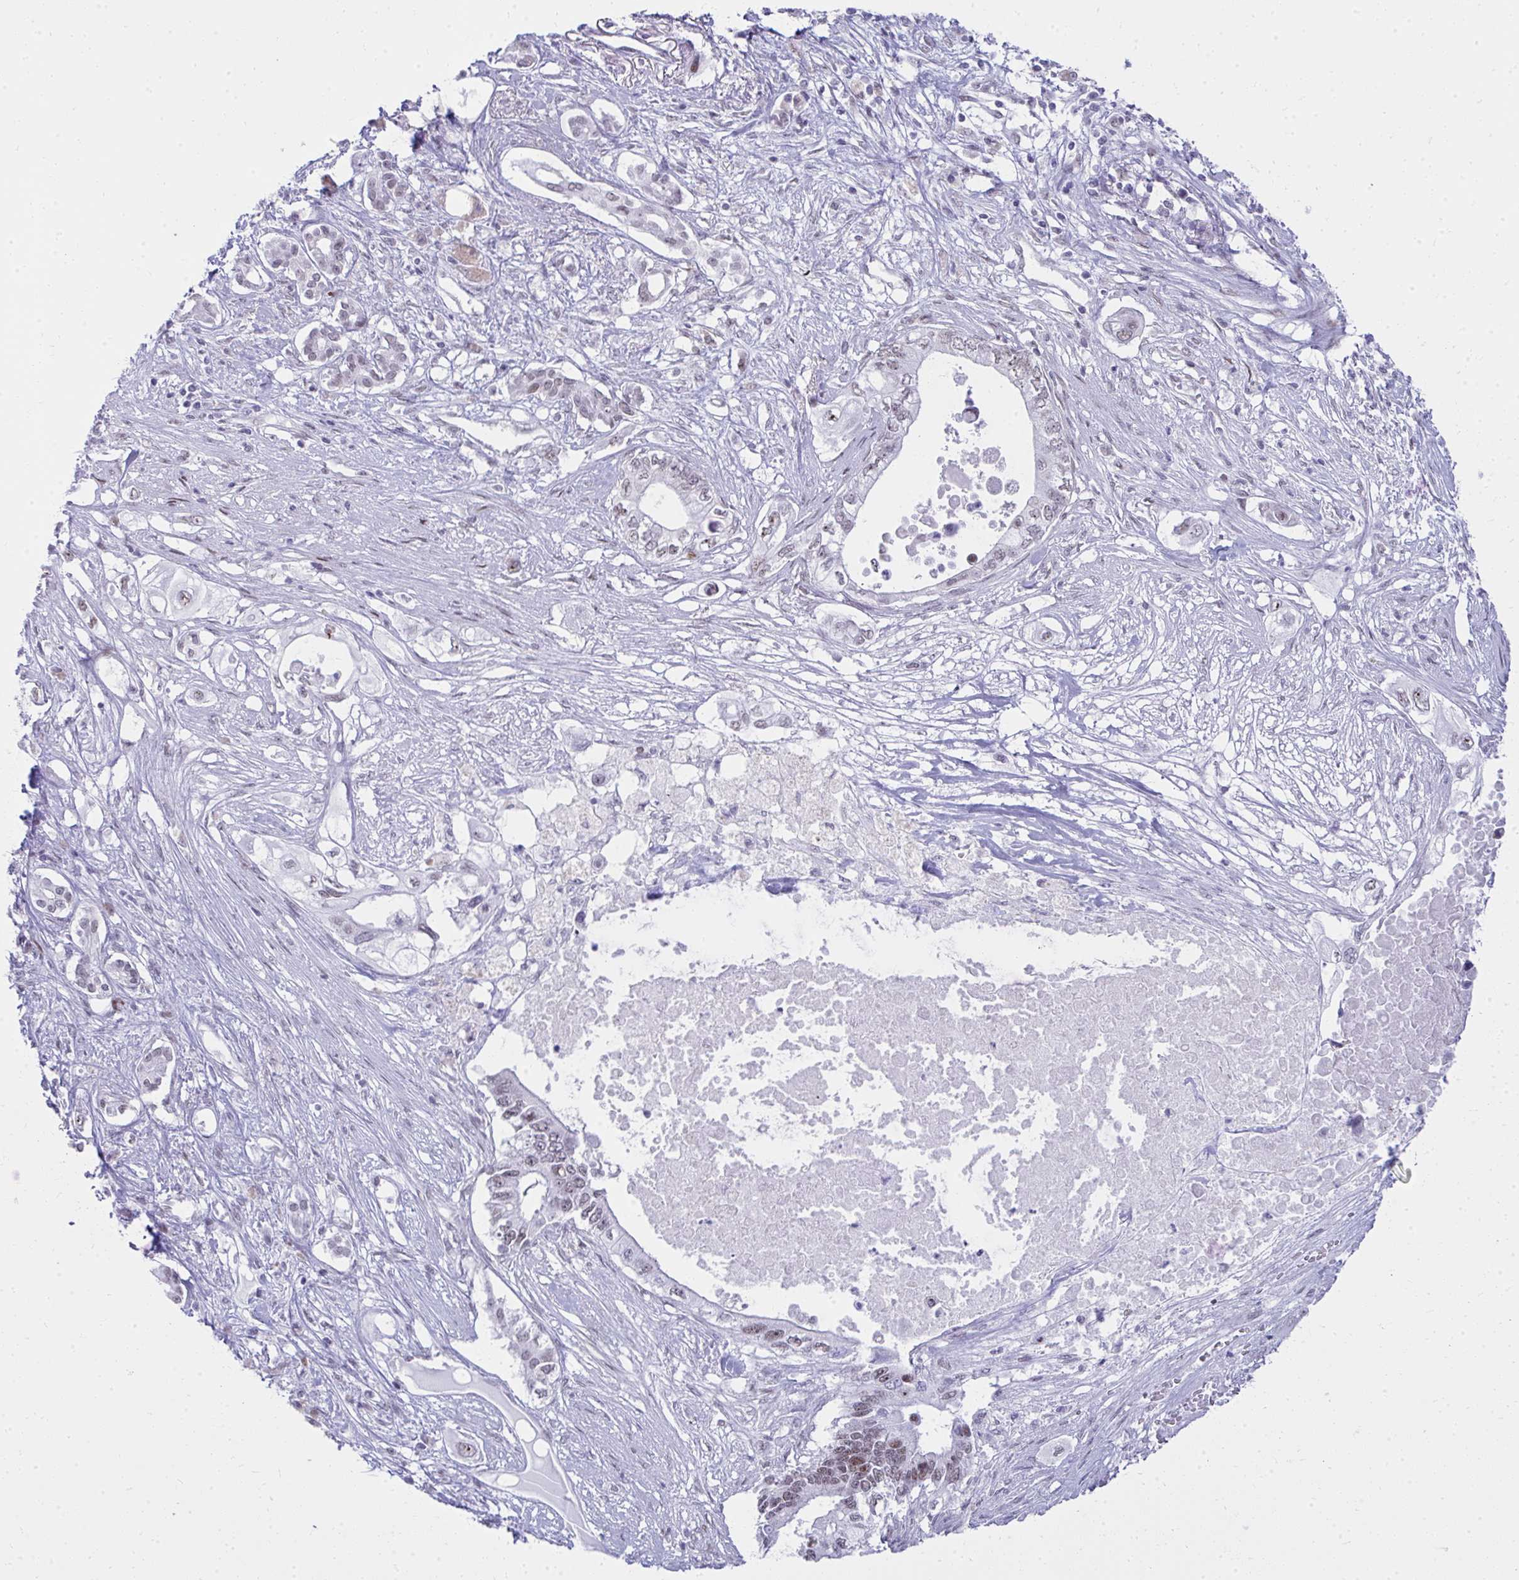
{"staining": {"intensity": "moderate", "quantity": "25%-75%", "location": "nuclear"}, "tissue": "pancreatic cancer", "cell_type": "Tumor cells", "image_type": "cancer", "snomed": [{"axis": "morphology", "description": "Adenocarcinoma, NOS"}, {"axis": "topography", "description": "Pancreas"}], "caption": "Immunohistochemistry (IHC) image of human pancreatic cancer stained for a protein (brown), which demonstrates medium levels of moderate nuclear positivity in approximately 25%-75% of tumor cells.", "gene": "GLDN", "patient": {"sex": "female", "age": 63}}